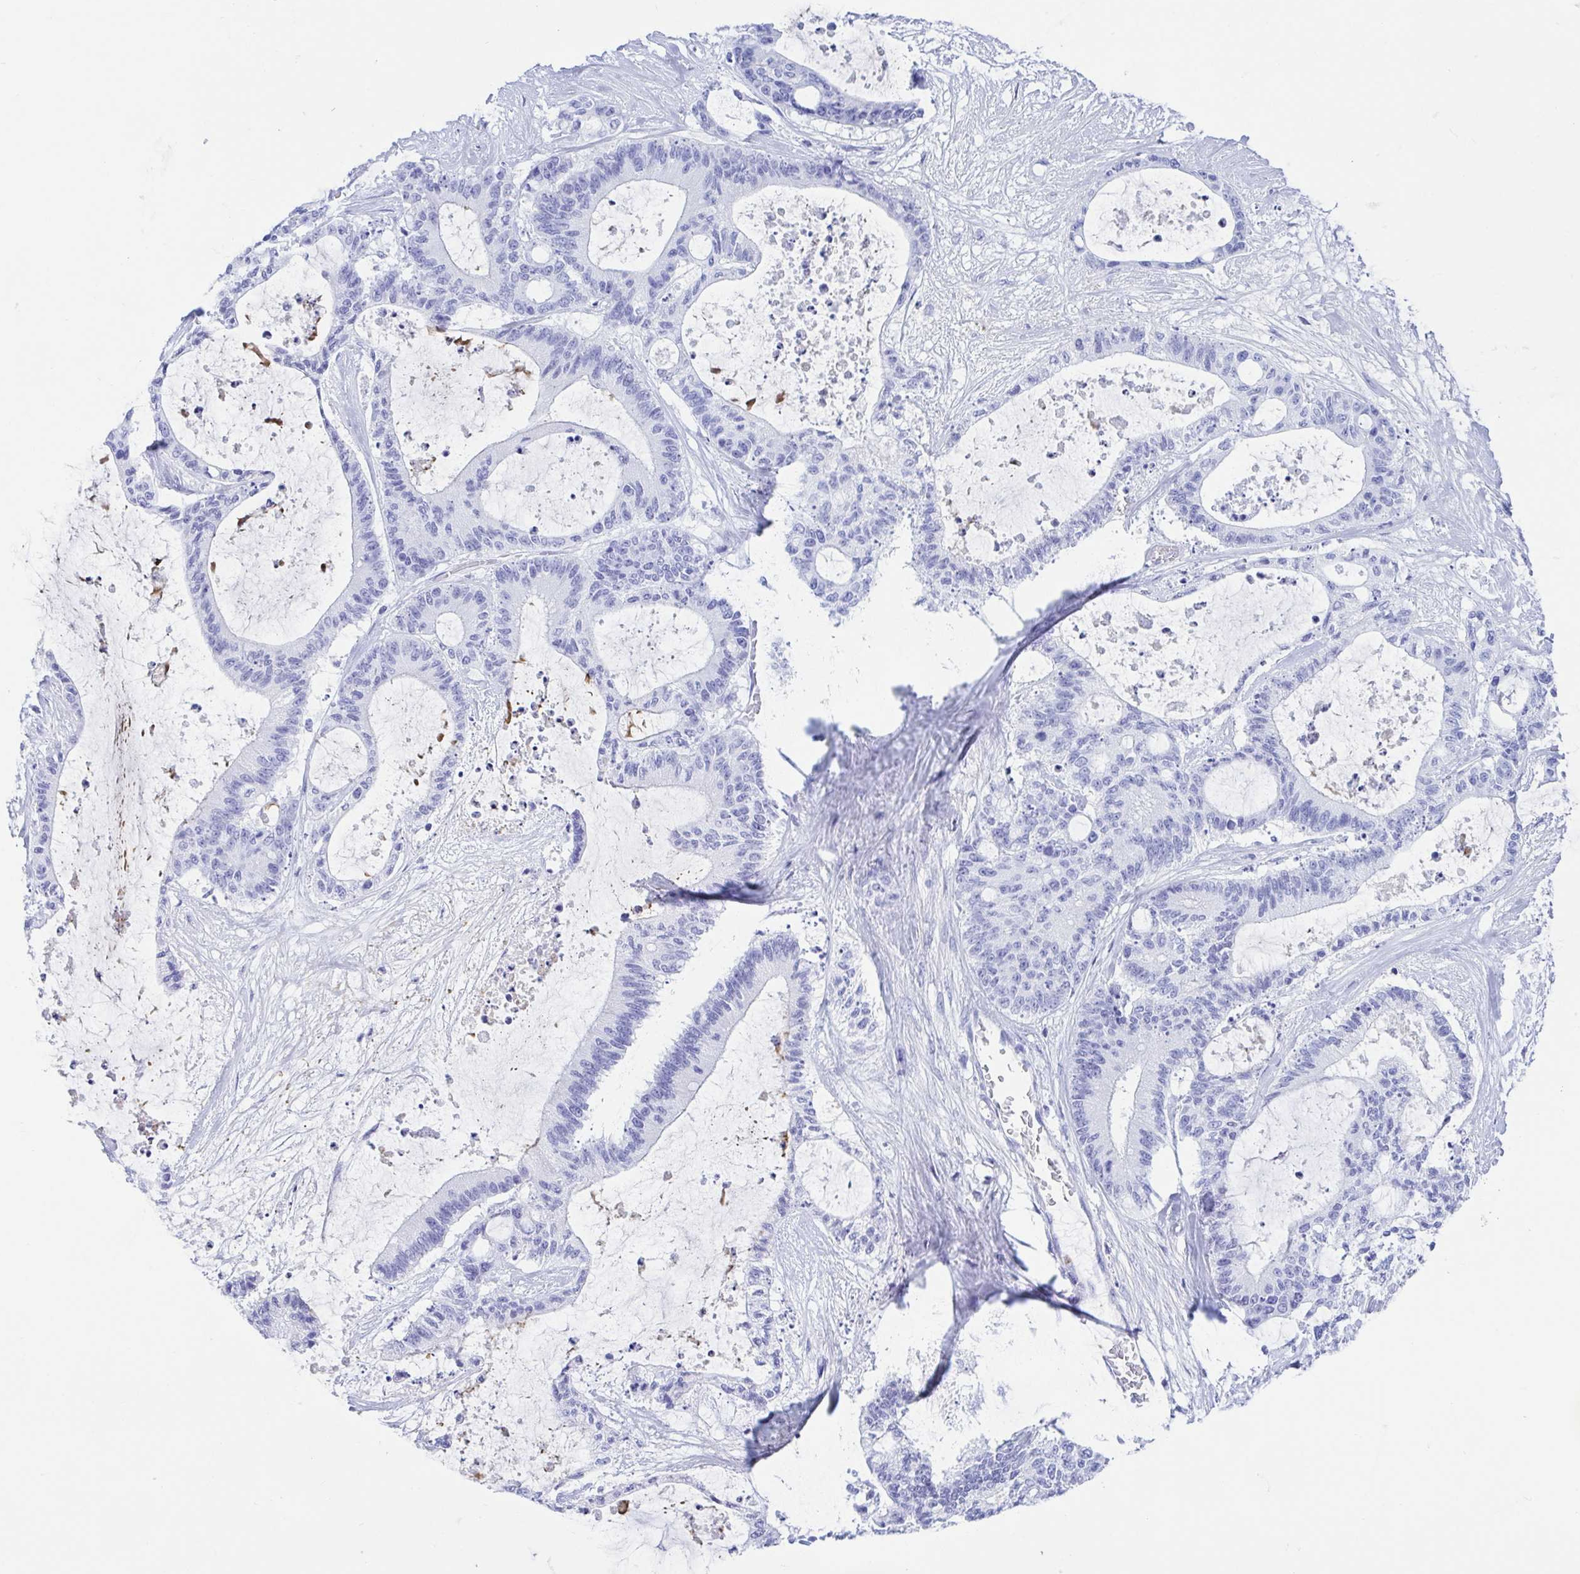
{"staining": {"intensity": "negative", "quantity": "none", "location": "none"}, "tissue": "liver cancer", "cell_type": "Tumor cells", "image_type": "cancer", "snomed": [{"axis": "morphology", "description": "Normal tissue, NOS"}, {"axis": "morphology", "description": "Cholangiocarcinoma"}, {"axis": "topography", "description": "Liver"}, {"axis": "topography", "description": "Peripheral nerve tissue"}], "caption": "Immunohistochemistry (IHC) photomicrograph of neoplastic tissue: human liver cholangiocarcinoma stained with DAB (3,3'-diaminobenzidine) shows no significant protein staining in tumor cells.", "gene": "GKN1", "patient": {"sex": "female", "age": 73}}